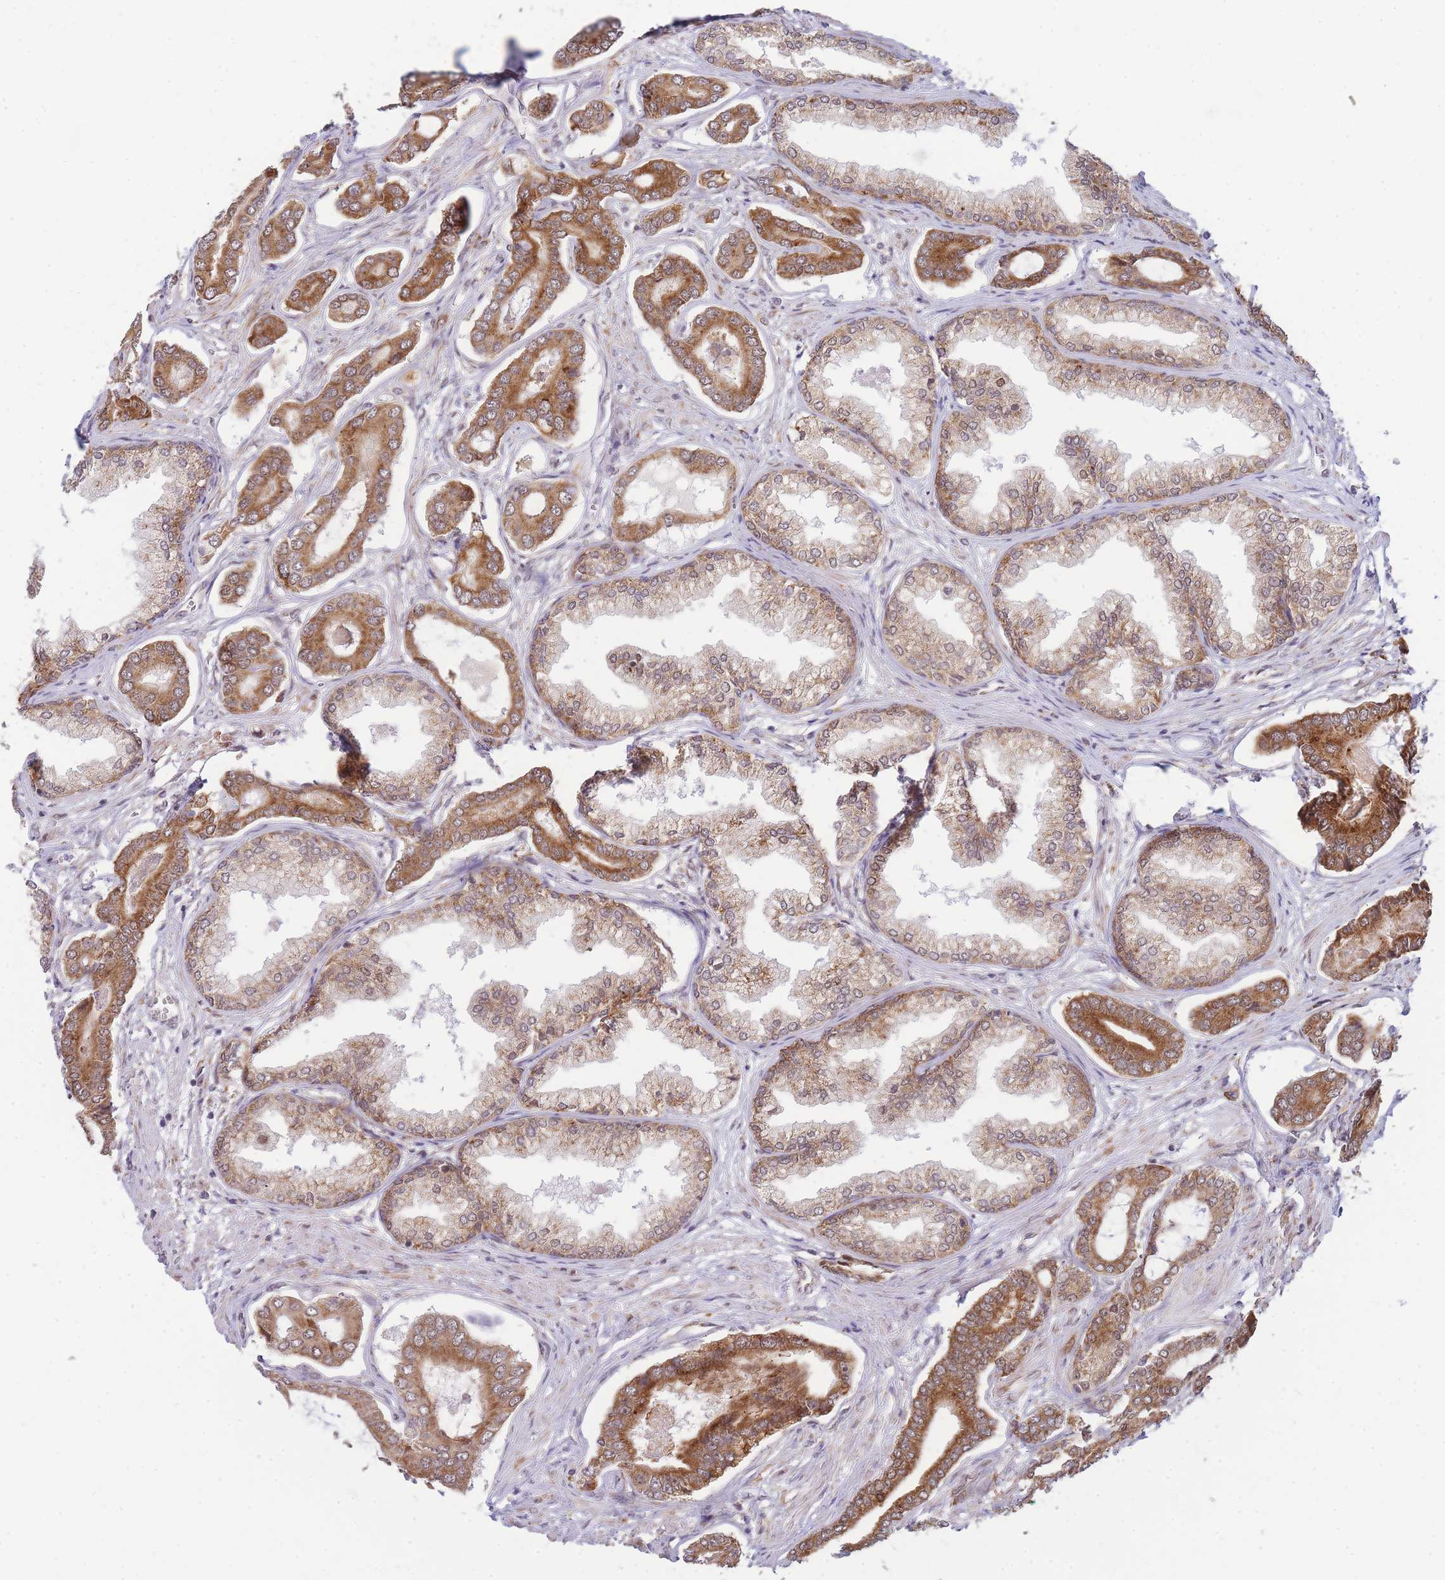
{"staining": {"intensity": "moderate", "quantity": ">75%", "location": "cytoplasmic/membranous"}, "tissue": "prostate cancer", "cell_type": "Tumor cells", "image_type": "cancer", "snomed": [{"axis": "morphology", "description": "Adenocarcinoma, NOS"}, {"axis": "topography", "description": "Prostate and seminal vesicle, NOS"}], "caption": "An image of human prostate adenocarcinoma stained for a protein reveals moderate cytoplasmic/membranous brown staining in tumor cells.", "gene": "MRPL23", "patient": {"sex": "male", "age": 76}}